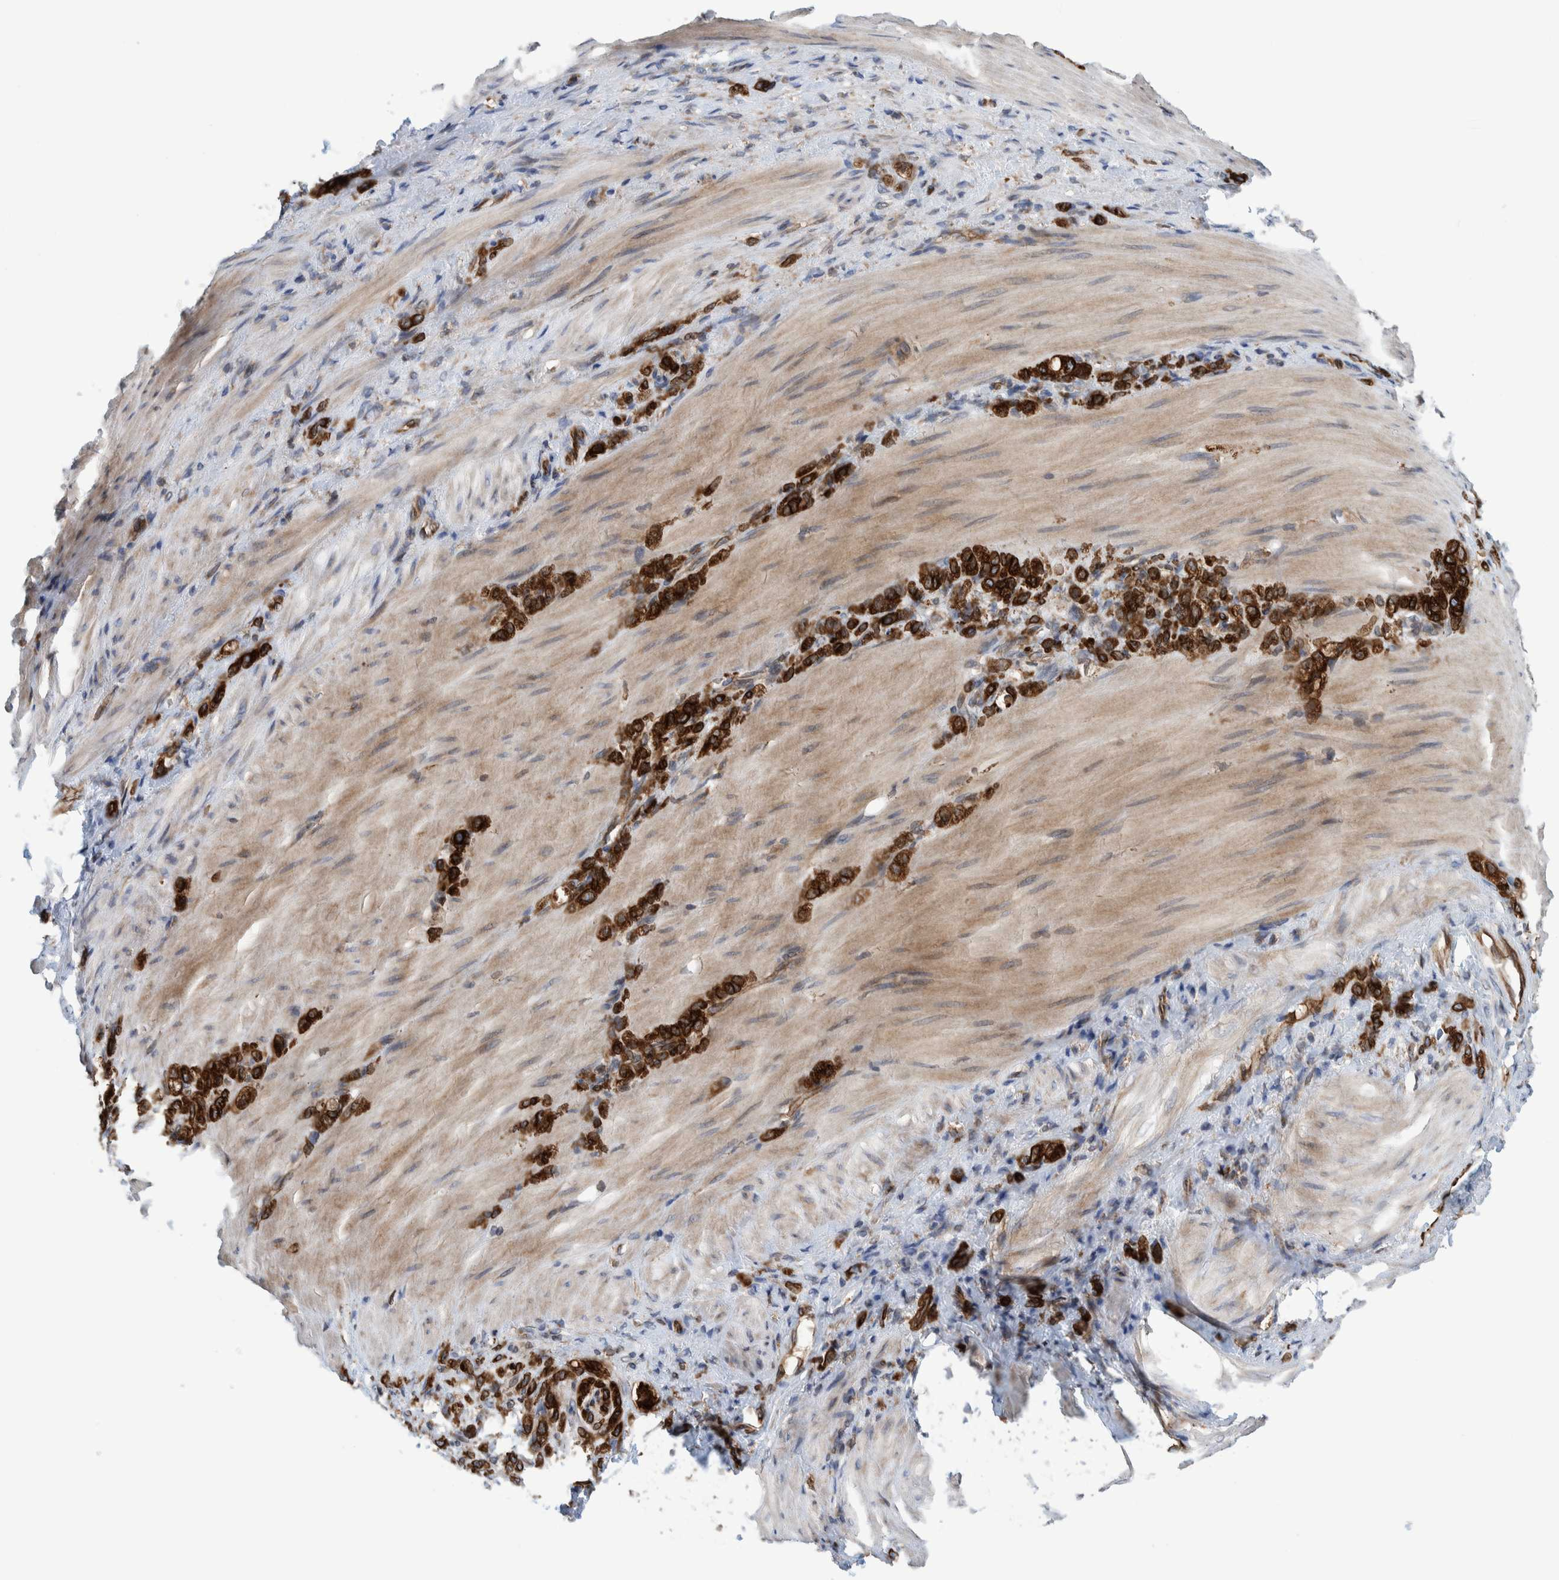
{"staining": {"intensity": "strong", "quantity": ">75%", "location": "cytoplasmic/membranous"}, "tissue": "stomach cancer", "cell_type": "Tumor cells", "image_type": "cancer", "snomed": [{"axis": "morphology", "description": "Normal tissue, NOS"}, {"axis": "morphology", "description": "Adenocarcinoma, NOS"}, {"axis": "topography", "description": "Stomach"}], "caption": "Human stomach adenocarcinoma stained for a protein (brown) reveals strong cytoplasmic/membranous positive positivity in about >75% of tumor cells.", "gene": "THEM6", "patient": {"sex": "male", "age": 82}}